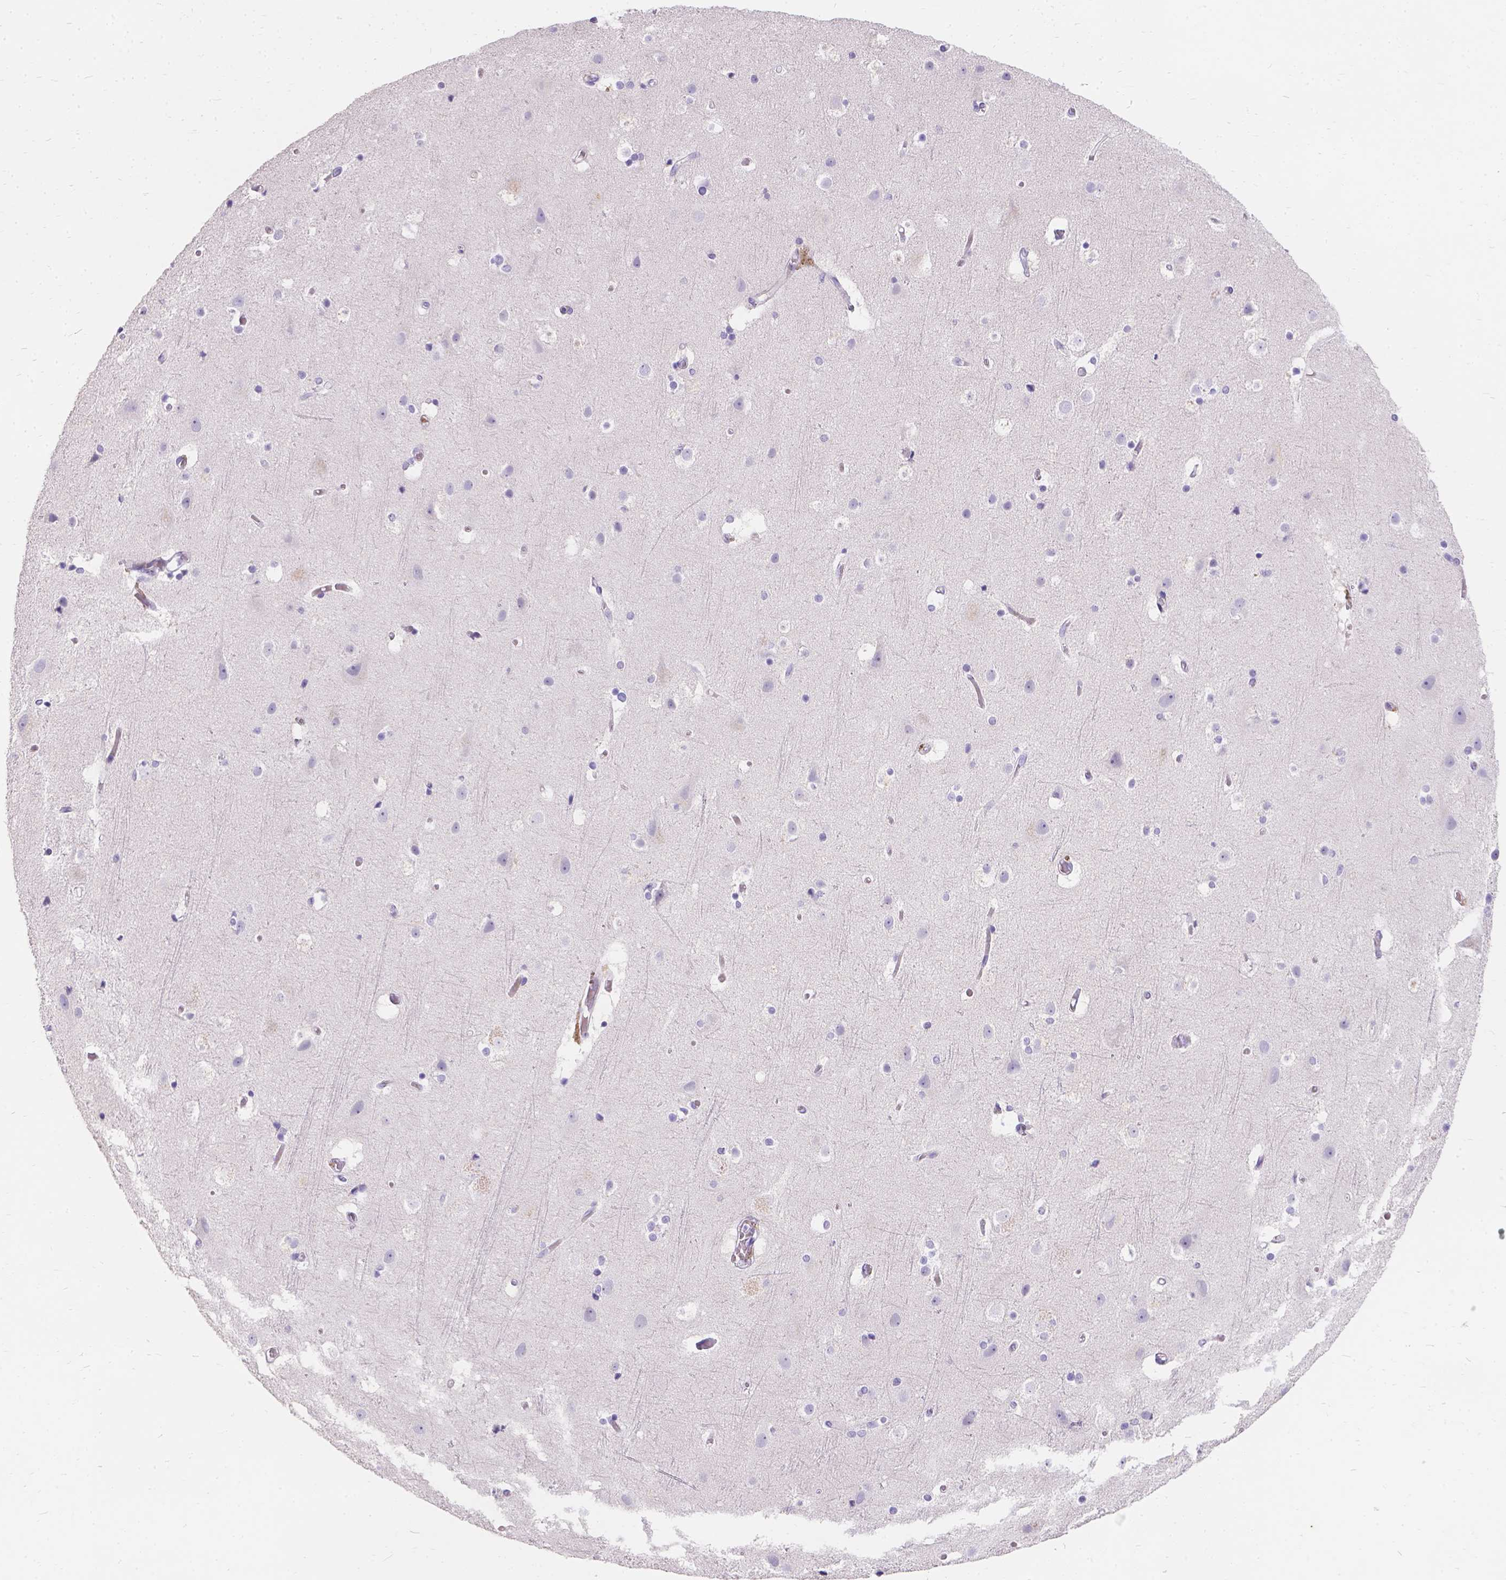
{"staining": {"intensity": "negative", "quantity": "none", "location": "none"}, "tissue": "cerebral cortex", "cell_type": "Endothelial cells", "image_type": "normal", "snomed": [{"axis": "morphology", "description": "Normal tissue, NOS"}, {"axis": "topography", "description": "Cerebral cortex"}], "caption": "Immunohistochemical staining of unremarkable human cerebral cortex exhibits no significant expression in endothelial cells.", "gene": "GNRHR", "patient": {"sex": "female", "age": 52}}